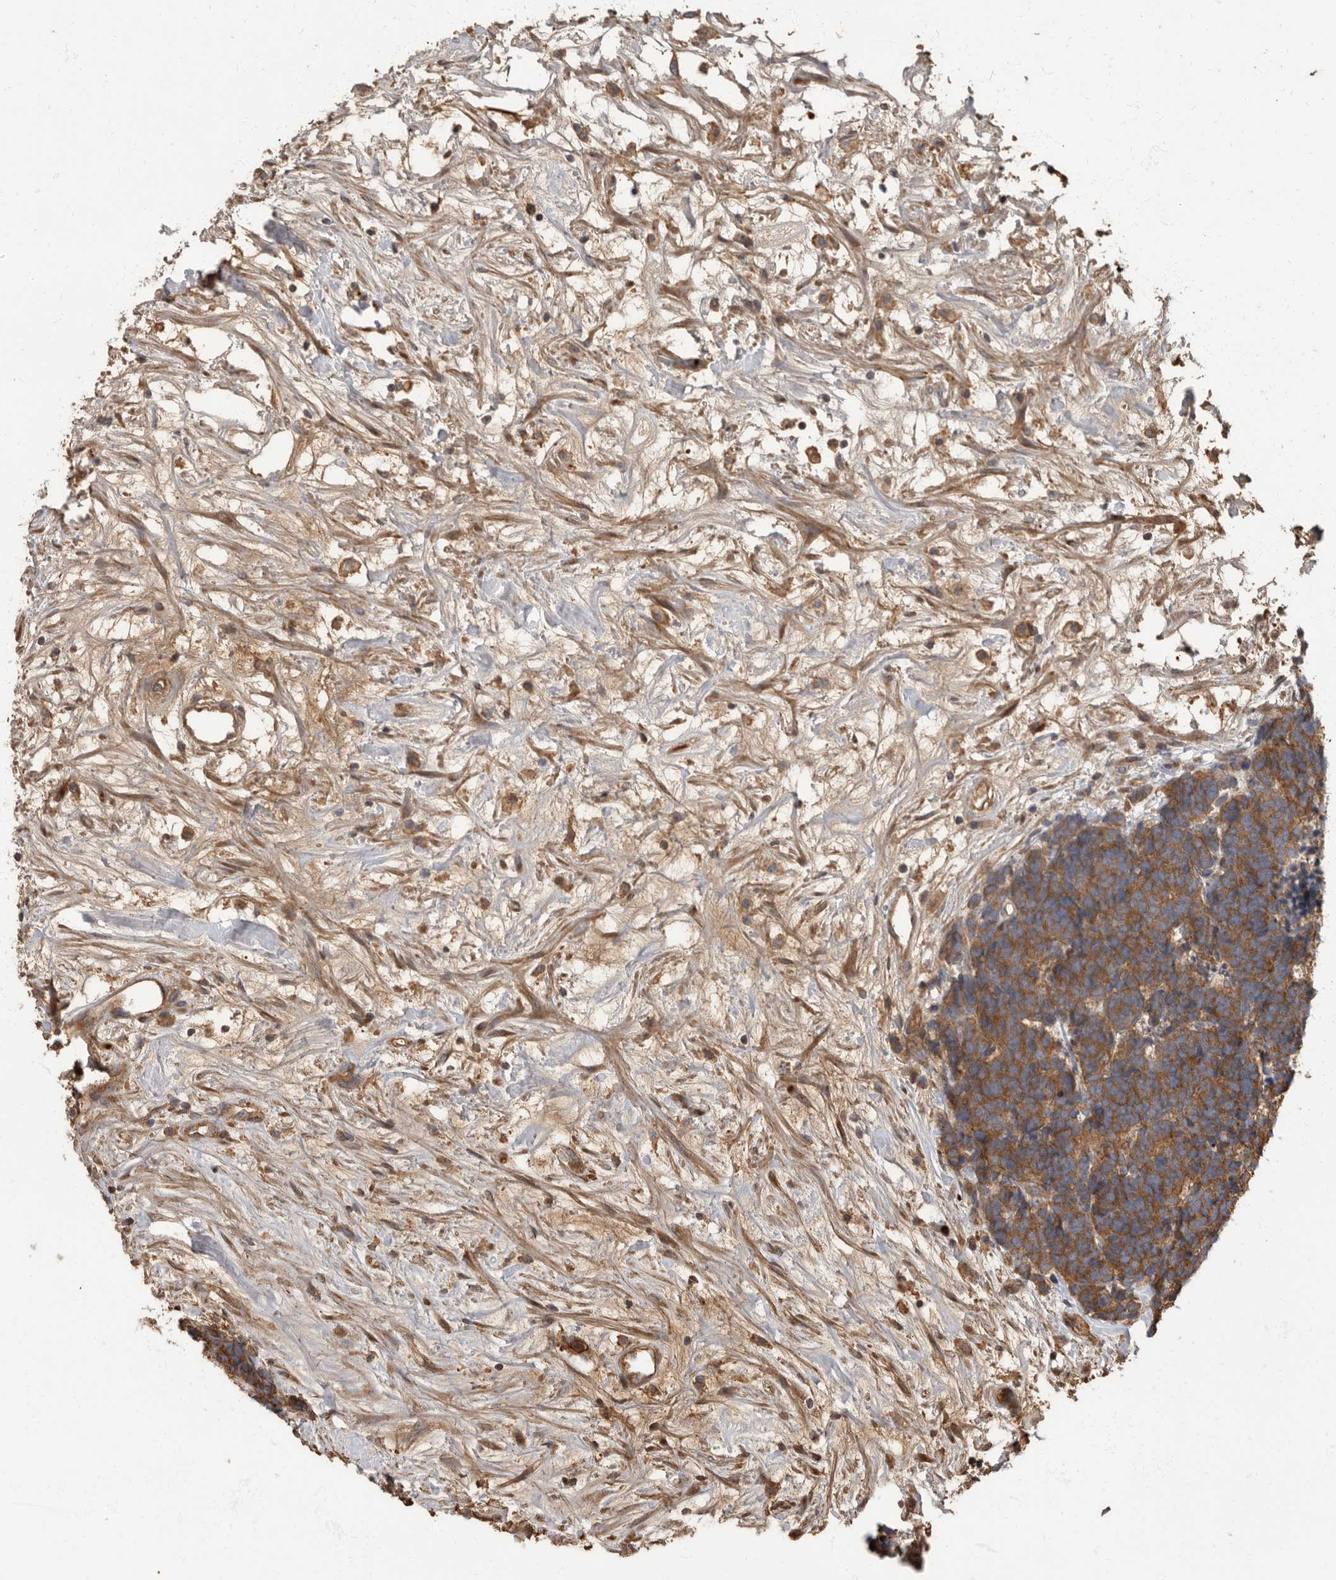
{"staining": {"intensity": "moderate", "quantity": ">75%", "location": "cytoplasmic/membranous"}, "tissue": "carcinoid", "cell_type": "Tumor cells", "image_type": "cancer", "snomed": [{"axis": "morphology", "description": "Carcinoma, NOS"}, {"axis": "morphology", "description": "Carcinoid, malignant, NOS"}, {"axis": "topography", "description": "Urinary bladder"}], "caption": "Tumor cells demonstrate medium levels of moderate cytoplasmic/membranous expression in approximately >75% of cells in human carcinoma.", "gene": "DAAM1", "patient": {"sex": "male", "age": 57}}